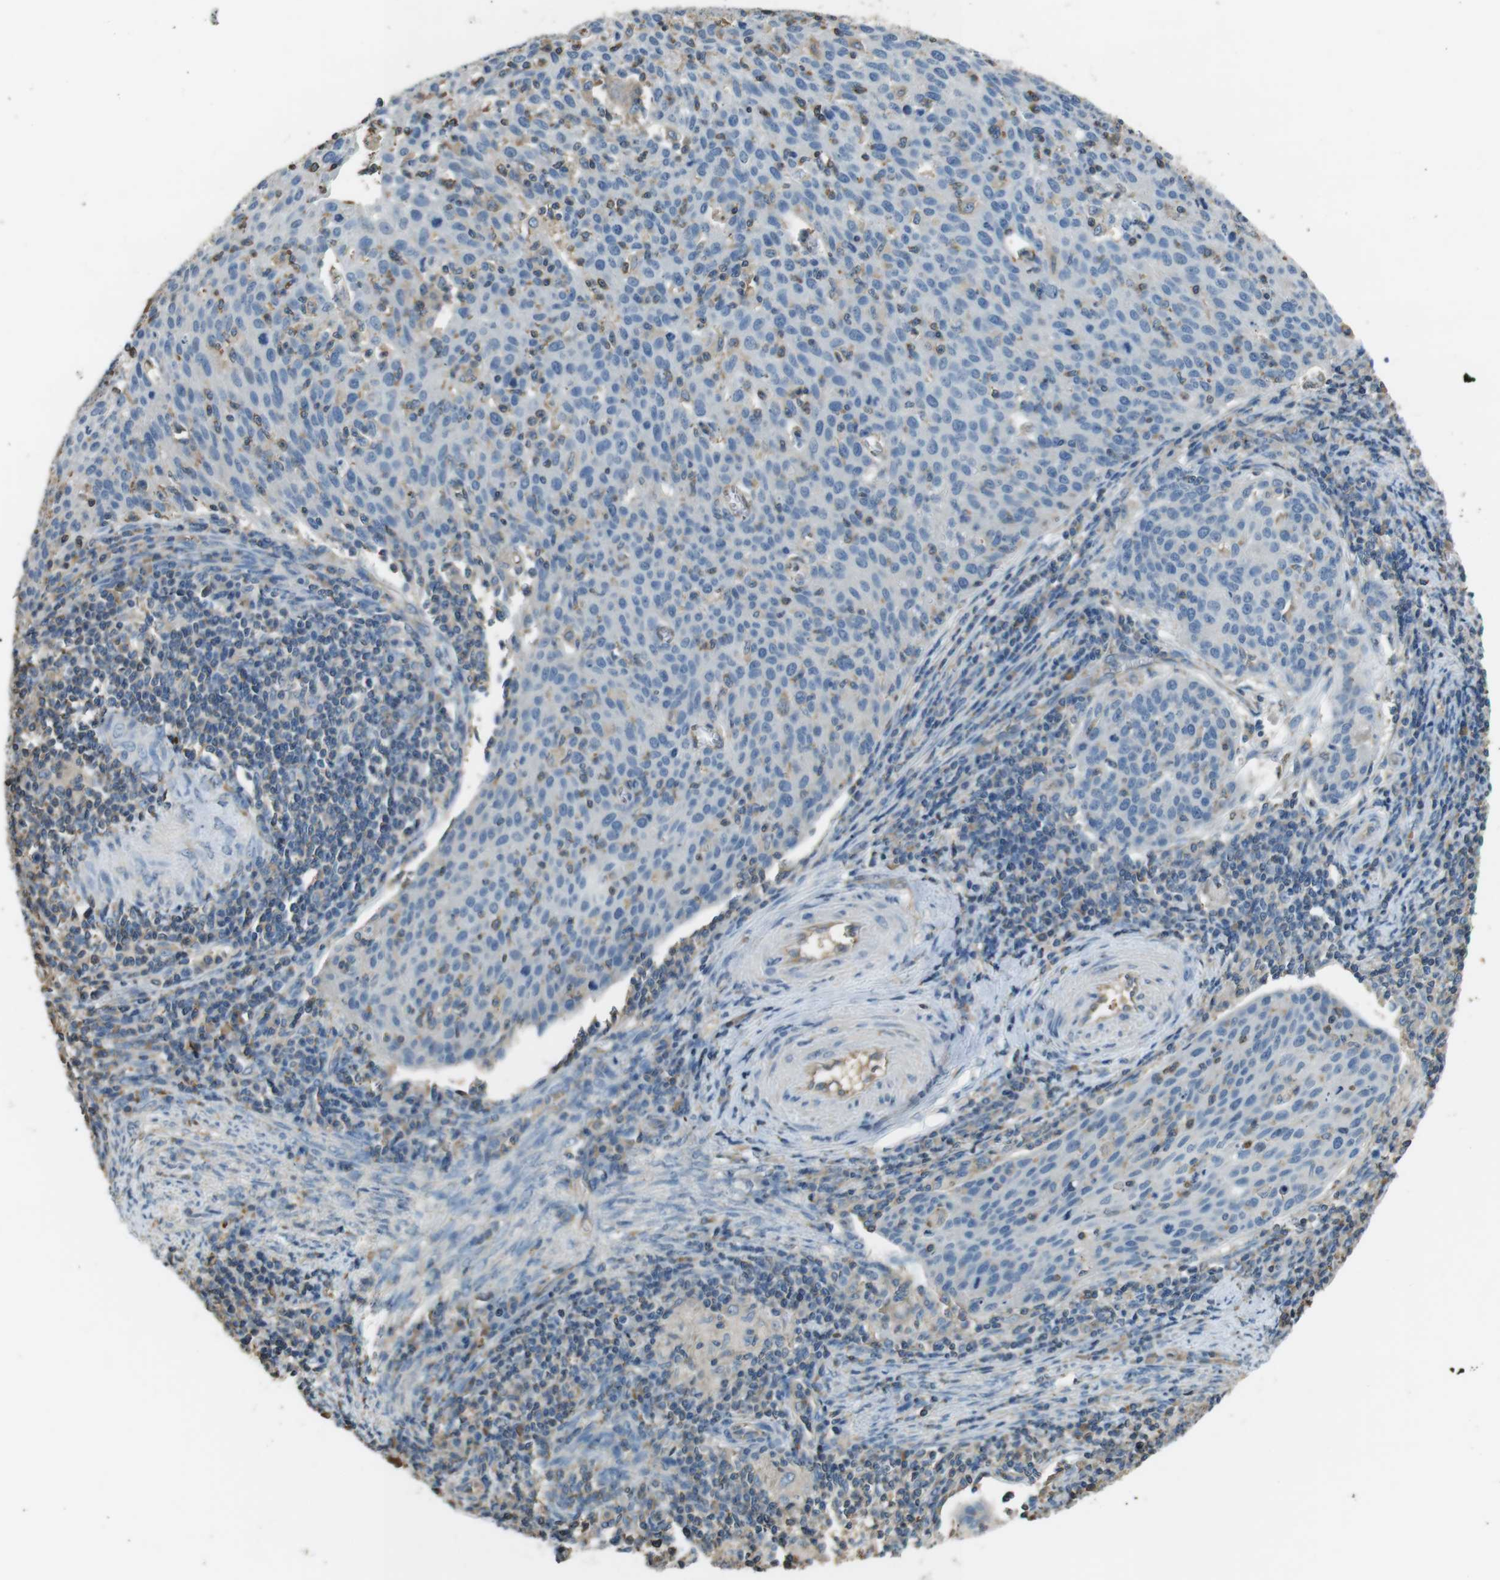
{"staining": {"intensity": "weak", "quantity": "<25%", "location": "cytoplasmic/membranous"}, "tissue": "cervical cancer", "cell_type": "Tumor cells", "image_type": "cancer", "snomed": [{"axis": "morphology", "description": "Squamous cell carcinoma, NOS"}, {"axis": "topography", "description": "Cervix"}], "caption": "This is a photomicrograph of IHC staining of squamous cell carcinoma (cervical), which shows no expression in tumor cells.", "gene": "FCAR", "patient": {"sex": "female", "age": 38}}